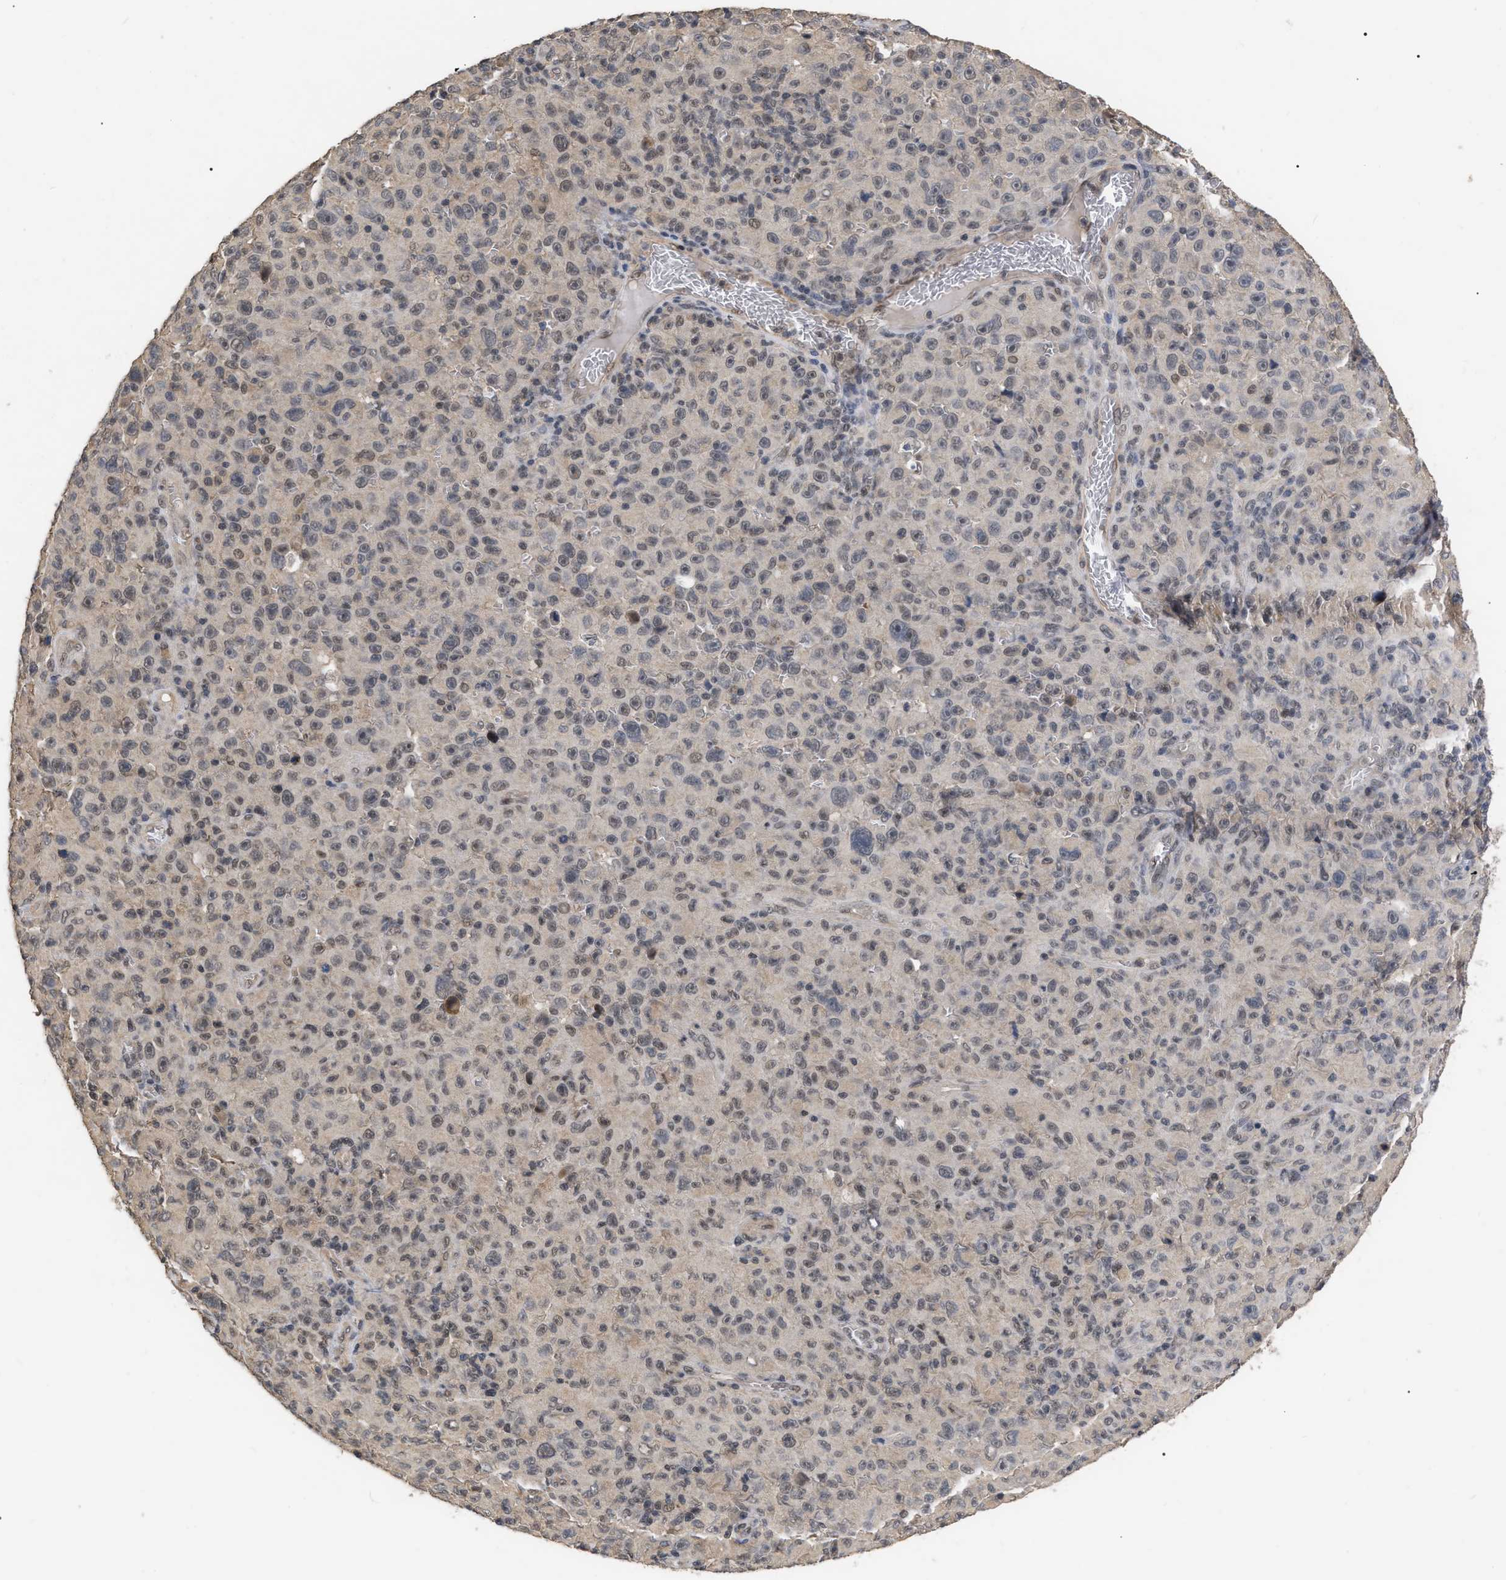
{"staining": {"intensity": "weak", "quantity": "25%-75%", "location": "nuclear"}, "tissue": "melanoma", "cell_type": "Tumor cells", "image_type": "cancer", "snomed": [{"axis": "morphology", "description": "Malignant melanoma, NOS"}, {"axis": "topography", "description": "Skin"}], "caption": "Melanoma stained with immunohistochemistry exhibits weak nuclear expression in approximately 25%-75% of tumor cells.", "gene": "JAZF1", "patient": {"sex": "female", "age": 82}}